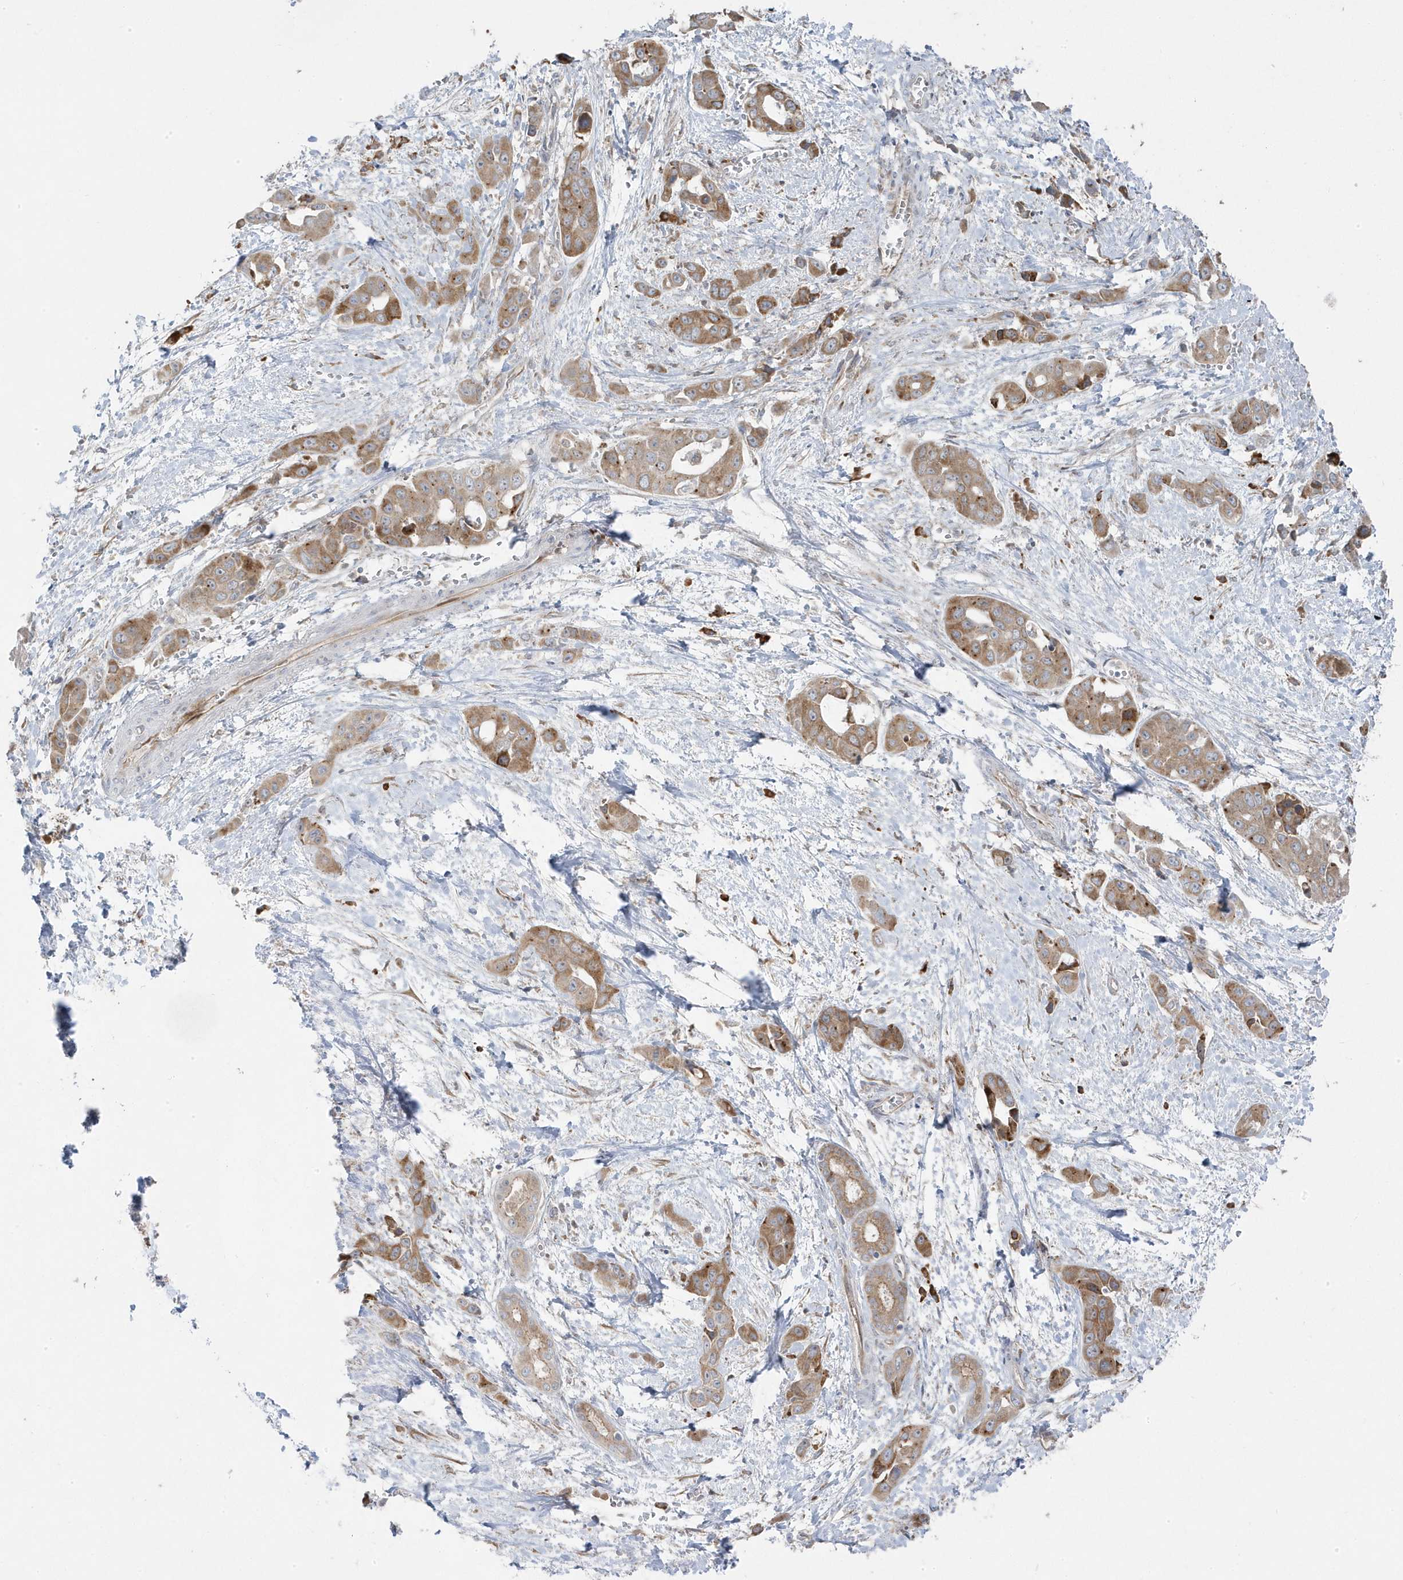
{"staining": {"intensity": "moderate", "quantity": ">75%", "location": "cytoplasmic/membranous"}, "tissue": "liver cancer", "cell_type": "Tumor cells", "image_type": "cancer", "snomed": [{"axis": "morphology", "description": "Cholangiocarcinoma"}, {"axis": "topography", "description": "Liver"}], "caption": "IHC staining of liver cancer (cholangiocarcinoma), which displays medium levels of moderate cytoplasmic/membranous staining in approximately >75% of tumor cells indicating moderate cytoplasmic/membranous protein positivity. The staining was performed using DAB (3,3'-diaminobenzidine) (brown) for protein detection and nuclei were counterstained in hematoxylin (blue).", "gene": "ZNF654", "patient": {"sex": "female", "age": 52}}